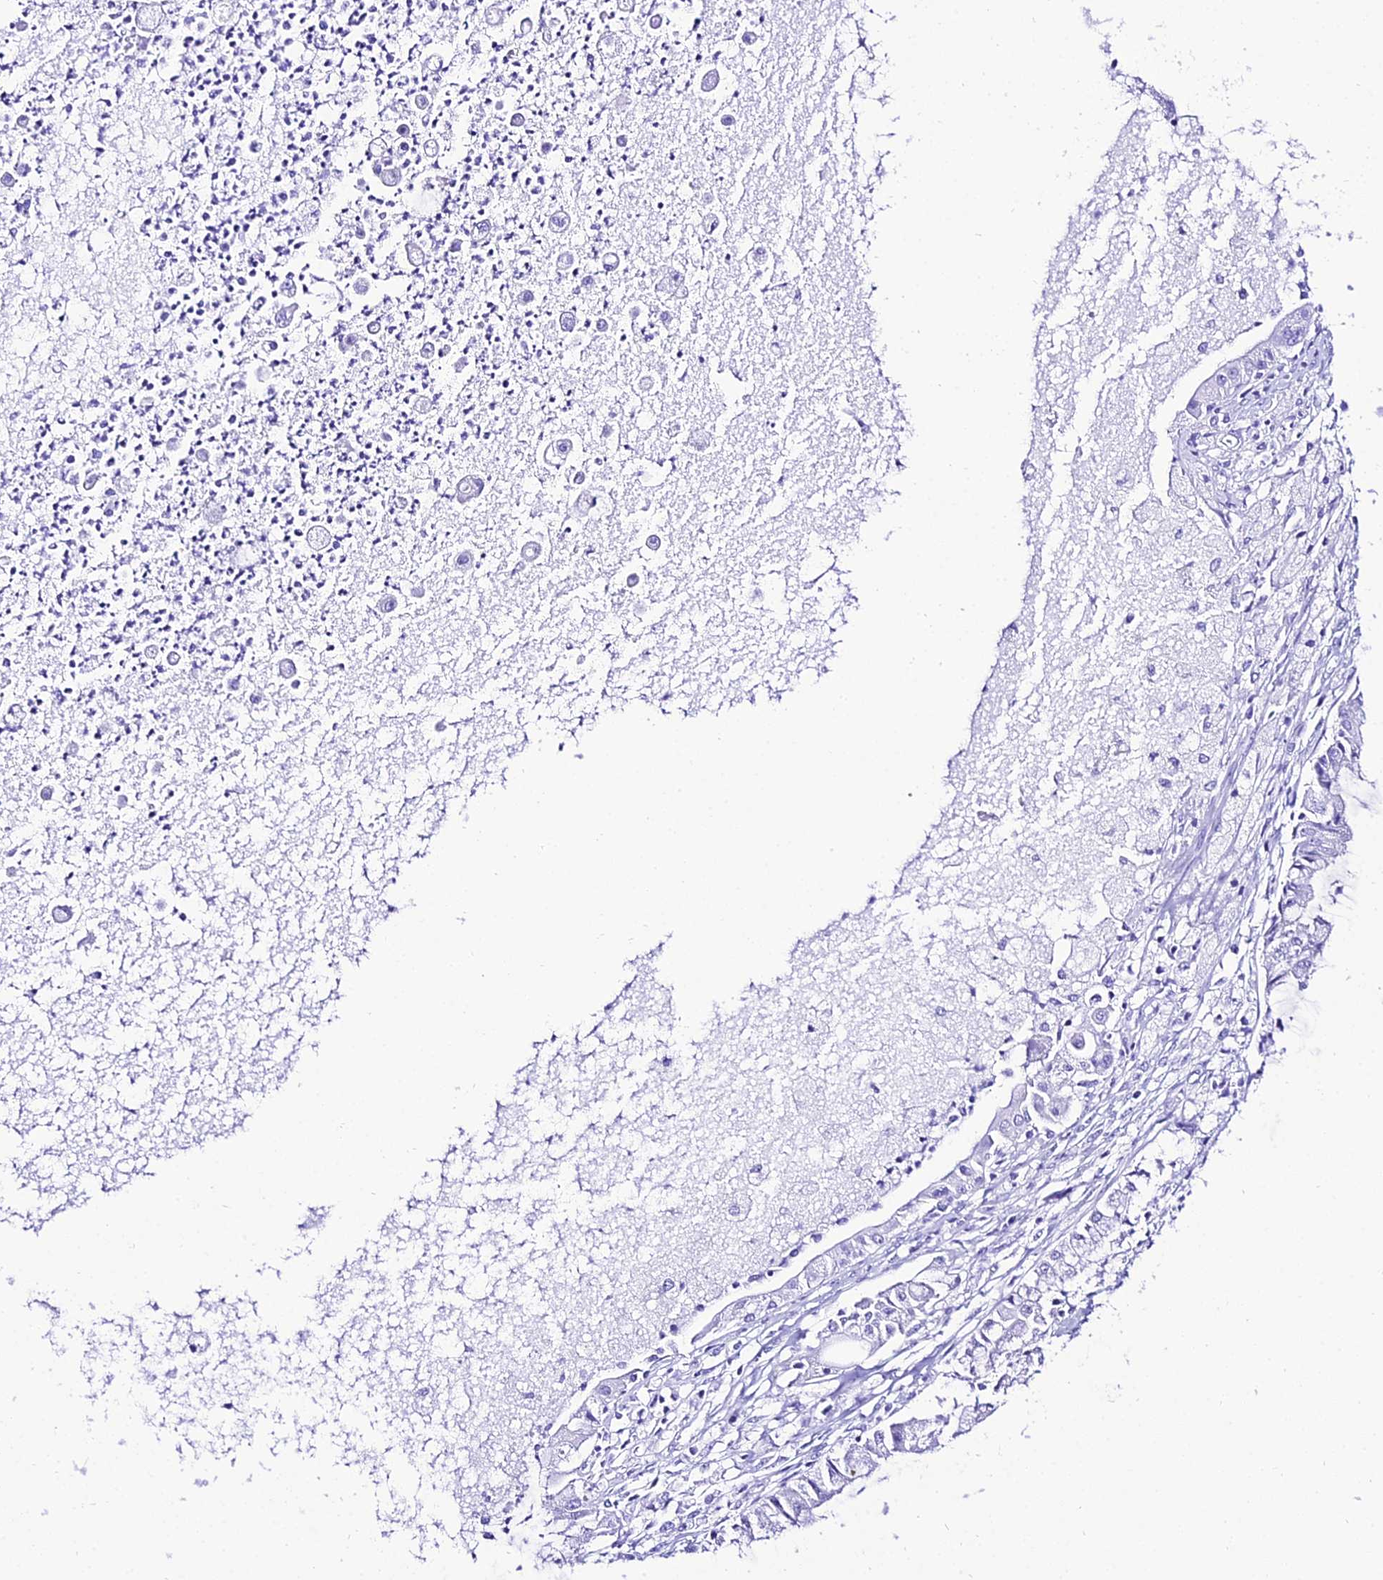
{"staining": {"intensity": "negative", "quantity": "none", "location": "none"}, "tissue": "ovarian cancer", "cell_type": "Tumor cells", "image_type": "cancer", "snomed": [{"axis": "morphology", "description": "Cystadenocarcinoma, mucinous, NOS"}, {"axis": "topography", "description": "Ovary"}], "caption": "Immunohistochemical staining of ovarian cancer demonstrates no significant staining in tumor cells.", "gene": "TRMT44", "patient": {"sex": "female", "age": 70}}